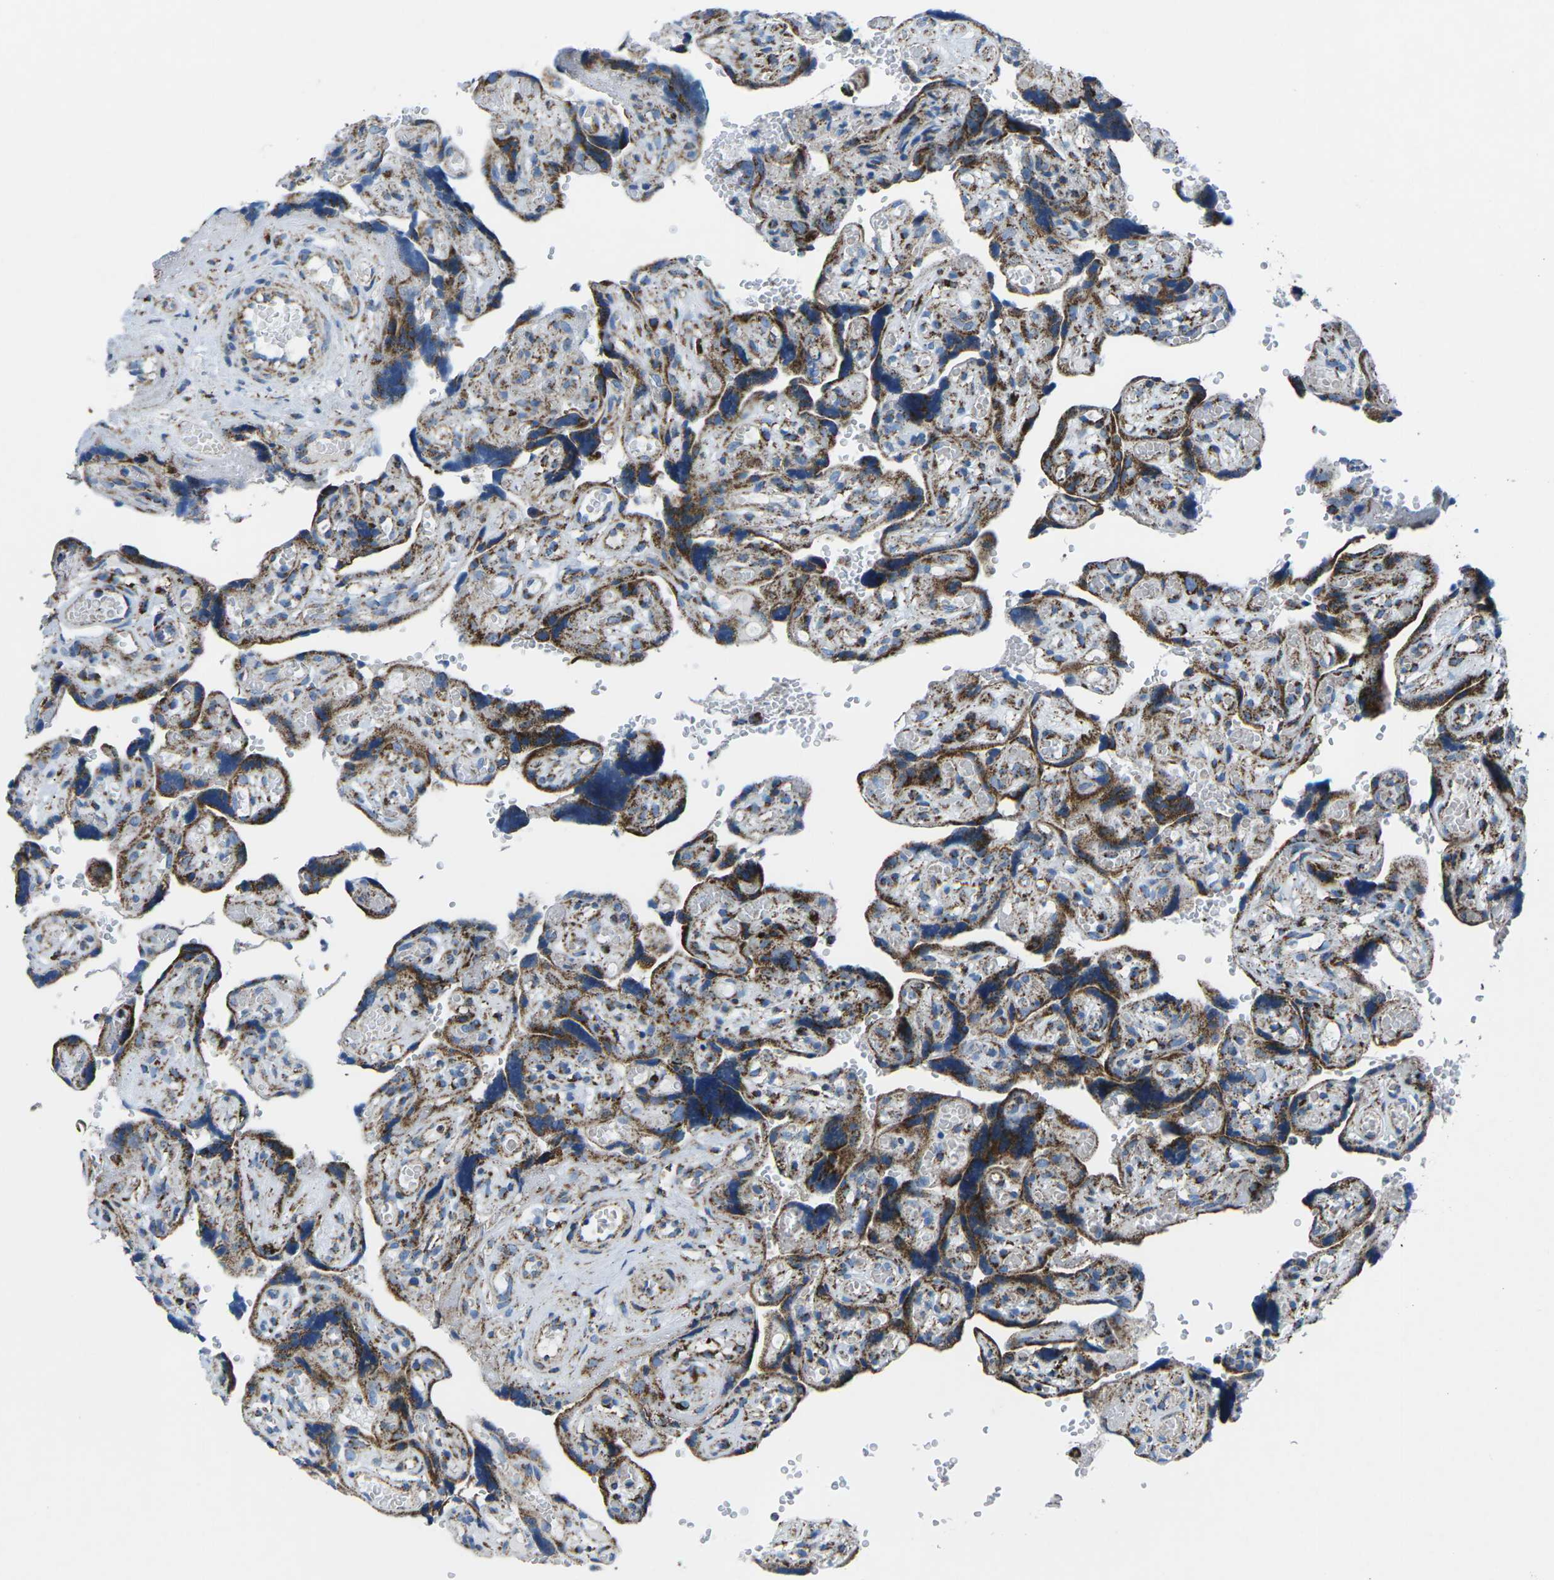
{"staining": {"intensity": "strong", "quantity": "25%-75%", "location": "cytoplasmic/membranous"}, "tissue": "placenta", "cell_type": "Decidual cells", "image_type": "normal", "snomed": [{"axis": "morphology", "description": "Normal tissue, NOS"}, {"axis": "topography", "description": "Placenta"}], "caption": "Placenta stained with IHC exhibits strong cytoplasmic/membranous positivity in about 25%-75% of decidual cells.", "gene": "MT", "patient": {"sex": "female", "age": 30}}